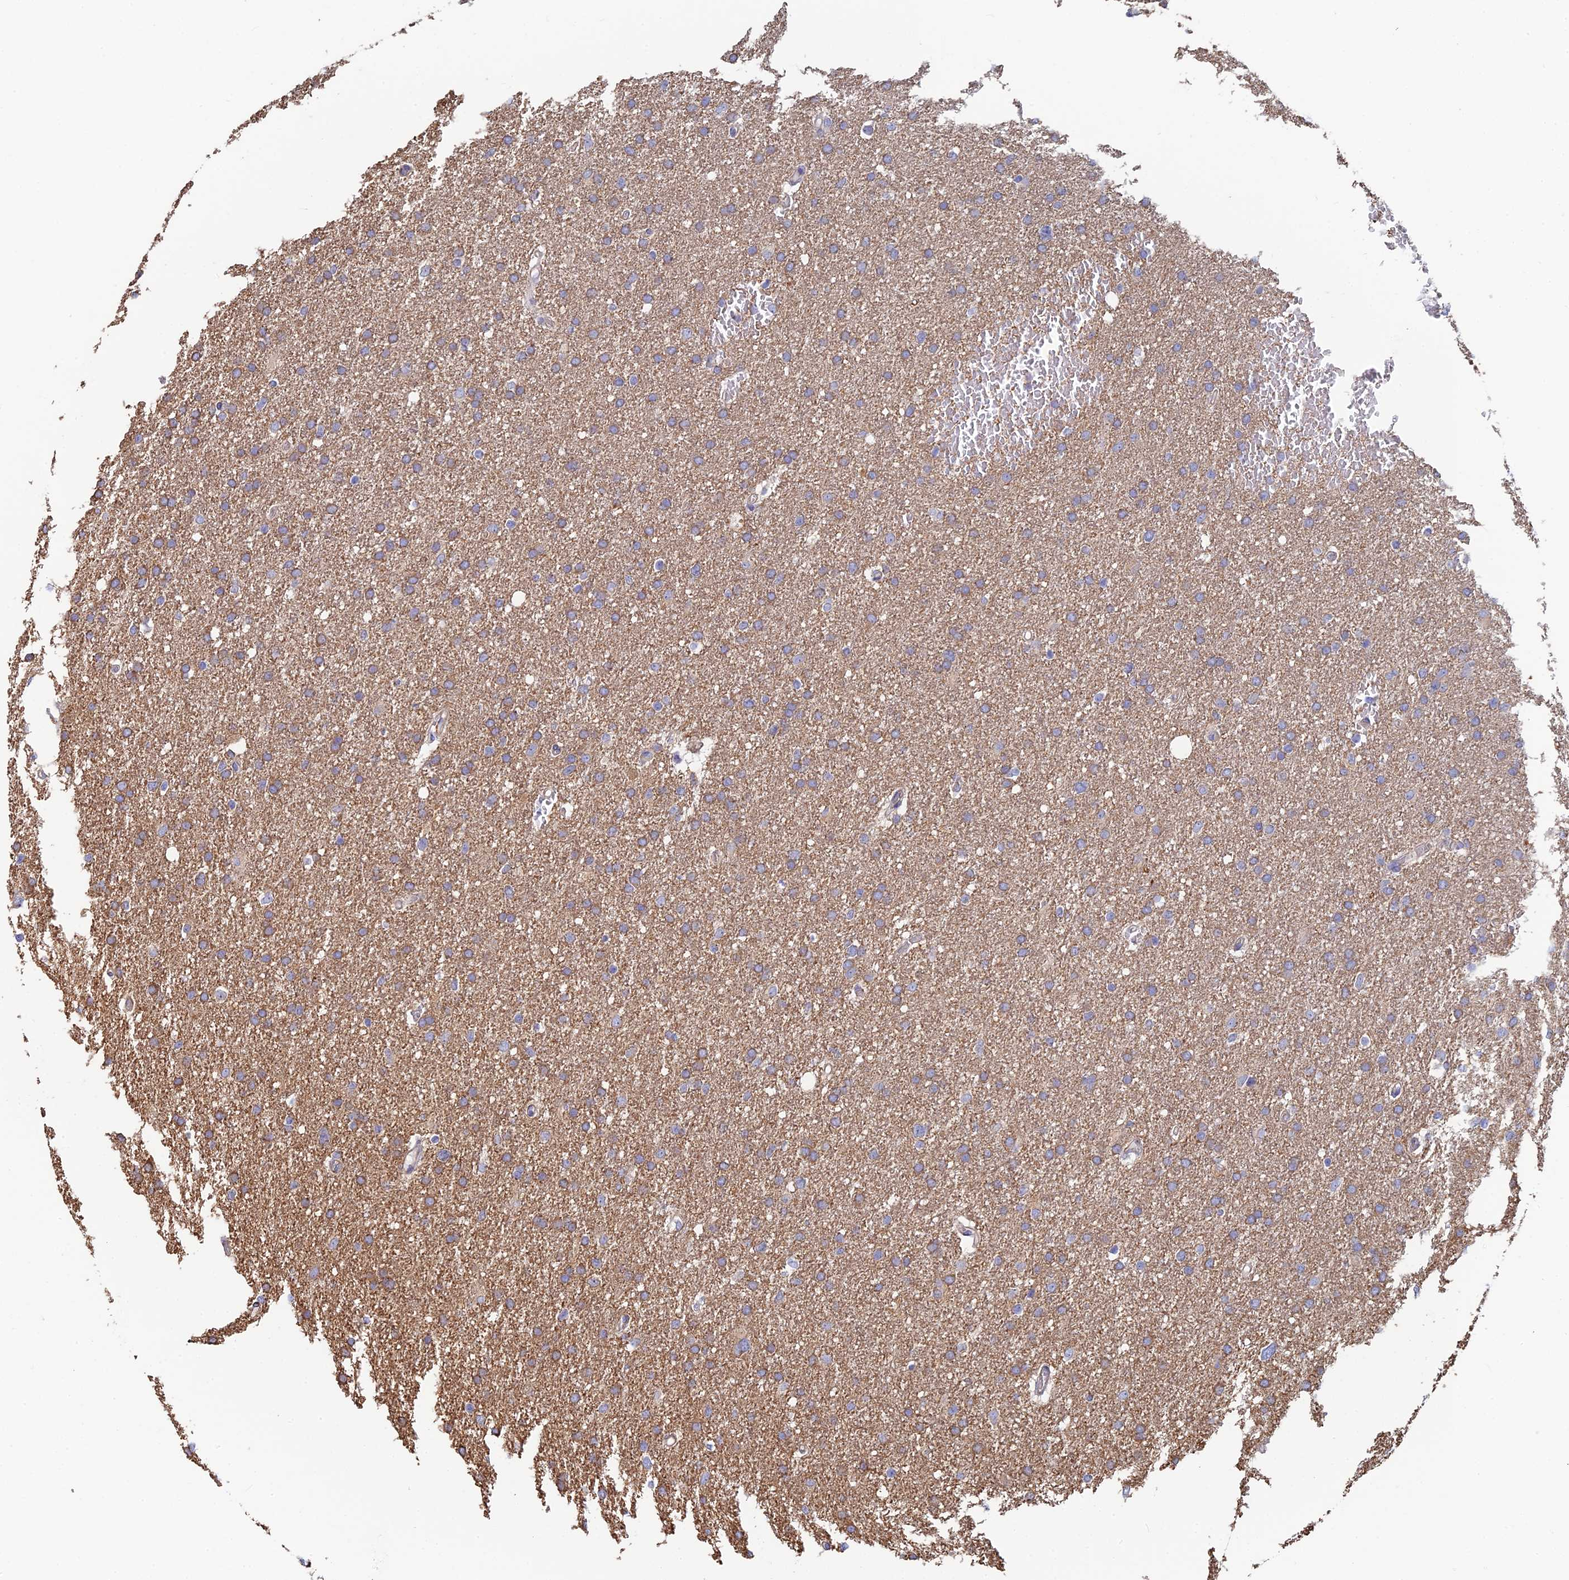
{"staining": {"intensity": "moderate", "quantity": ">75%", "location": "cytoplasmic/membranous"}, "tissue": "glioma", "cell_type": "Tumor cells", "image_type": "cancer", "snomed": [{"axis": "morphology", "description": "Glioma, malignant, High grade"}, {"axis": "topography", "description": "Cerebral cortex"}], "caption": "A histopathology image showing moderate cytoplasmic/membranous expression in approximately >75% of tumor cells in malignant high-grade glioma, as visualized by brown immunohistochemical staining.", "gene": "PCDHA5", "patient": {"sex": "female", "age": 36}}